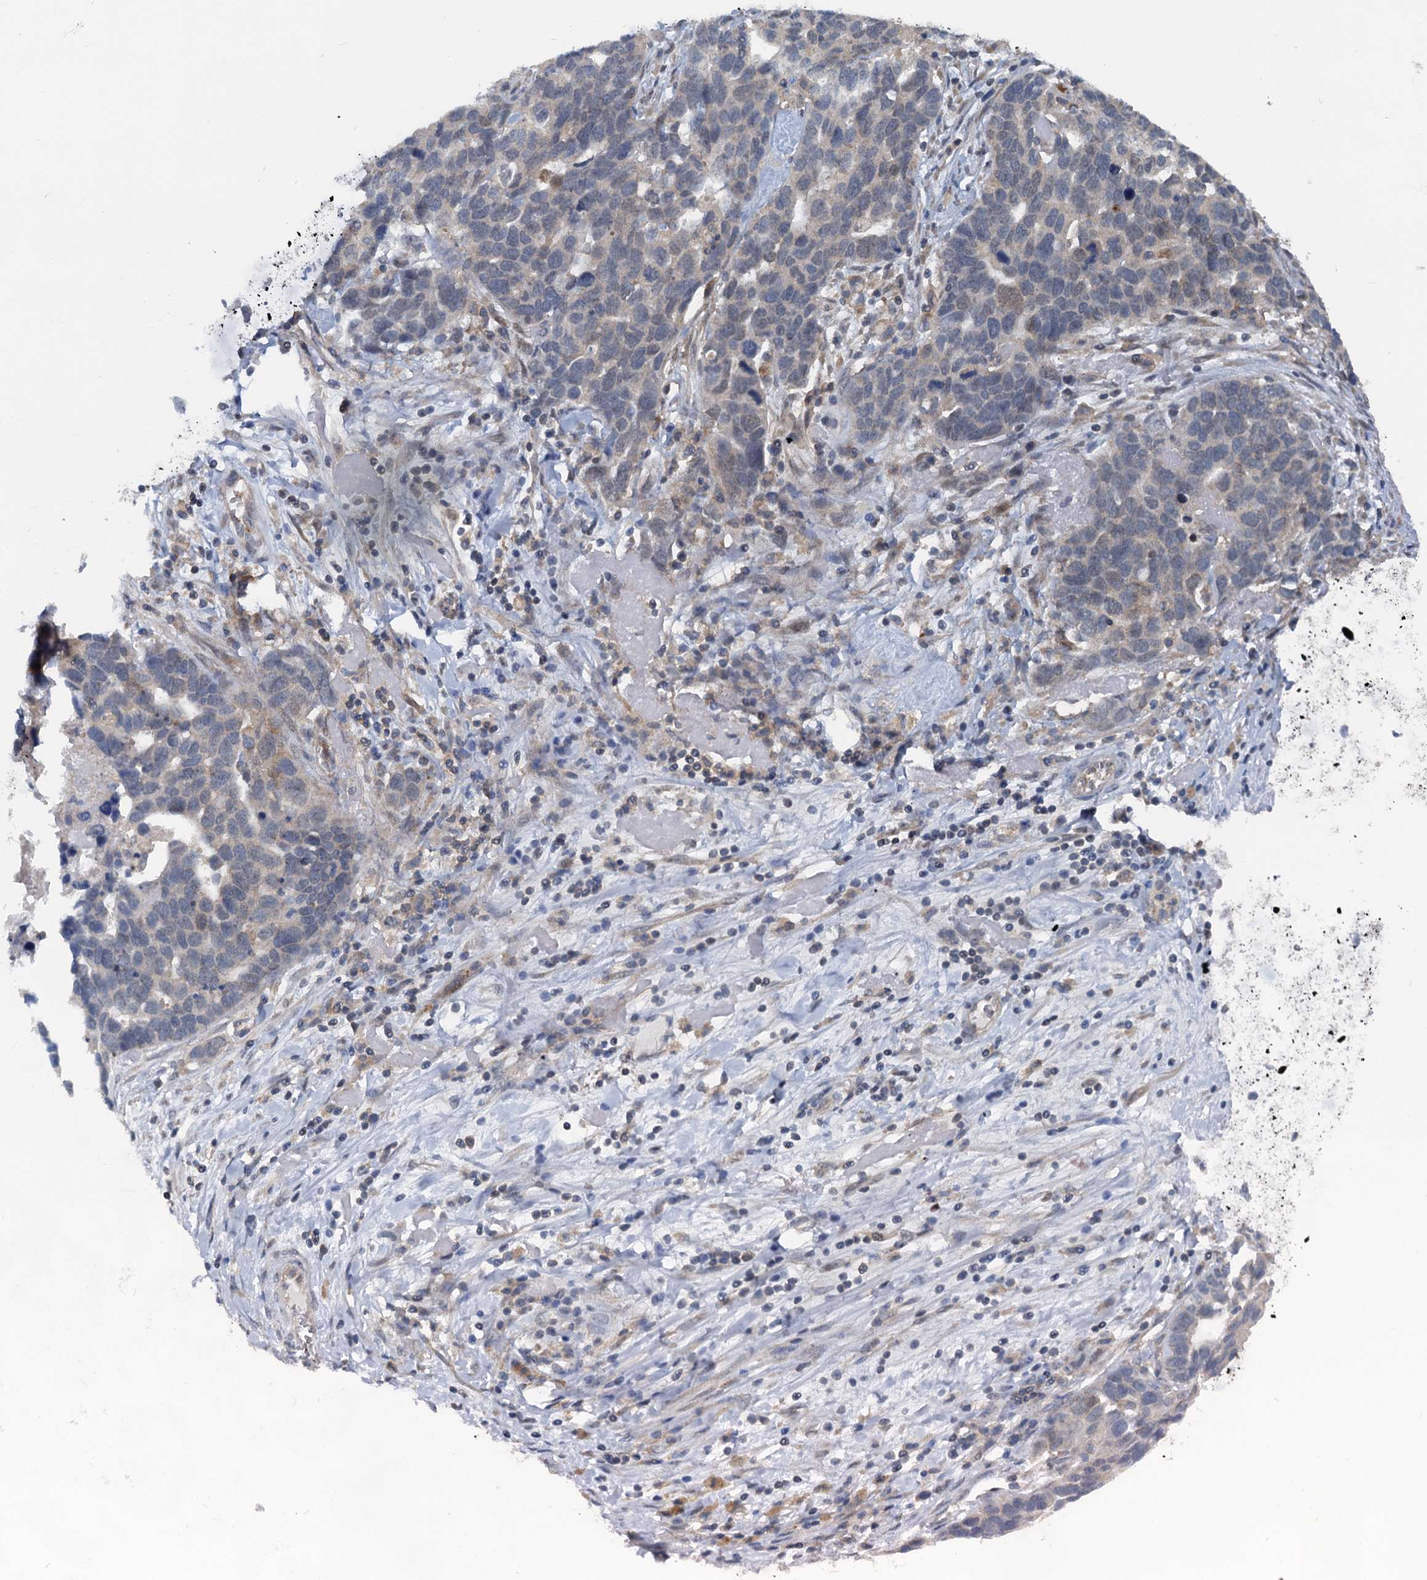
{"staining": {"intensity": "negative", "quantity": "none", "location": "none"}, "tissue": "ovarian cancer", "cell_type": "Tumor cells", "image_type": "cancer", "snomed": [{"axis": "morphology", "description": "Cystadenocarcinoma, serous, NOS"}, {"axis": "topography", "description": "Ovary"}], "caption": "This is an immunohistochemistry (IHC) micrograph of ovarian serous cystadenocarcinoma. There is no staining in tumor cells.", "gene": "GCLM", "patient": {"sex": "female", "age": 54}}